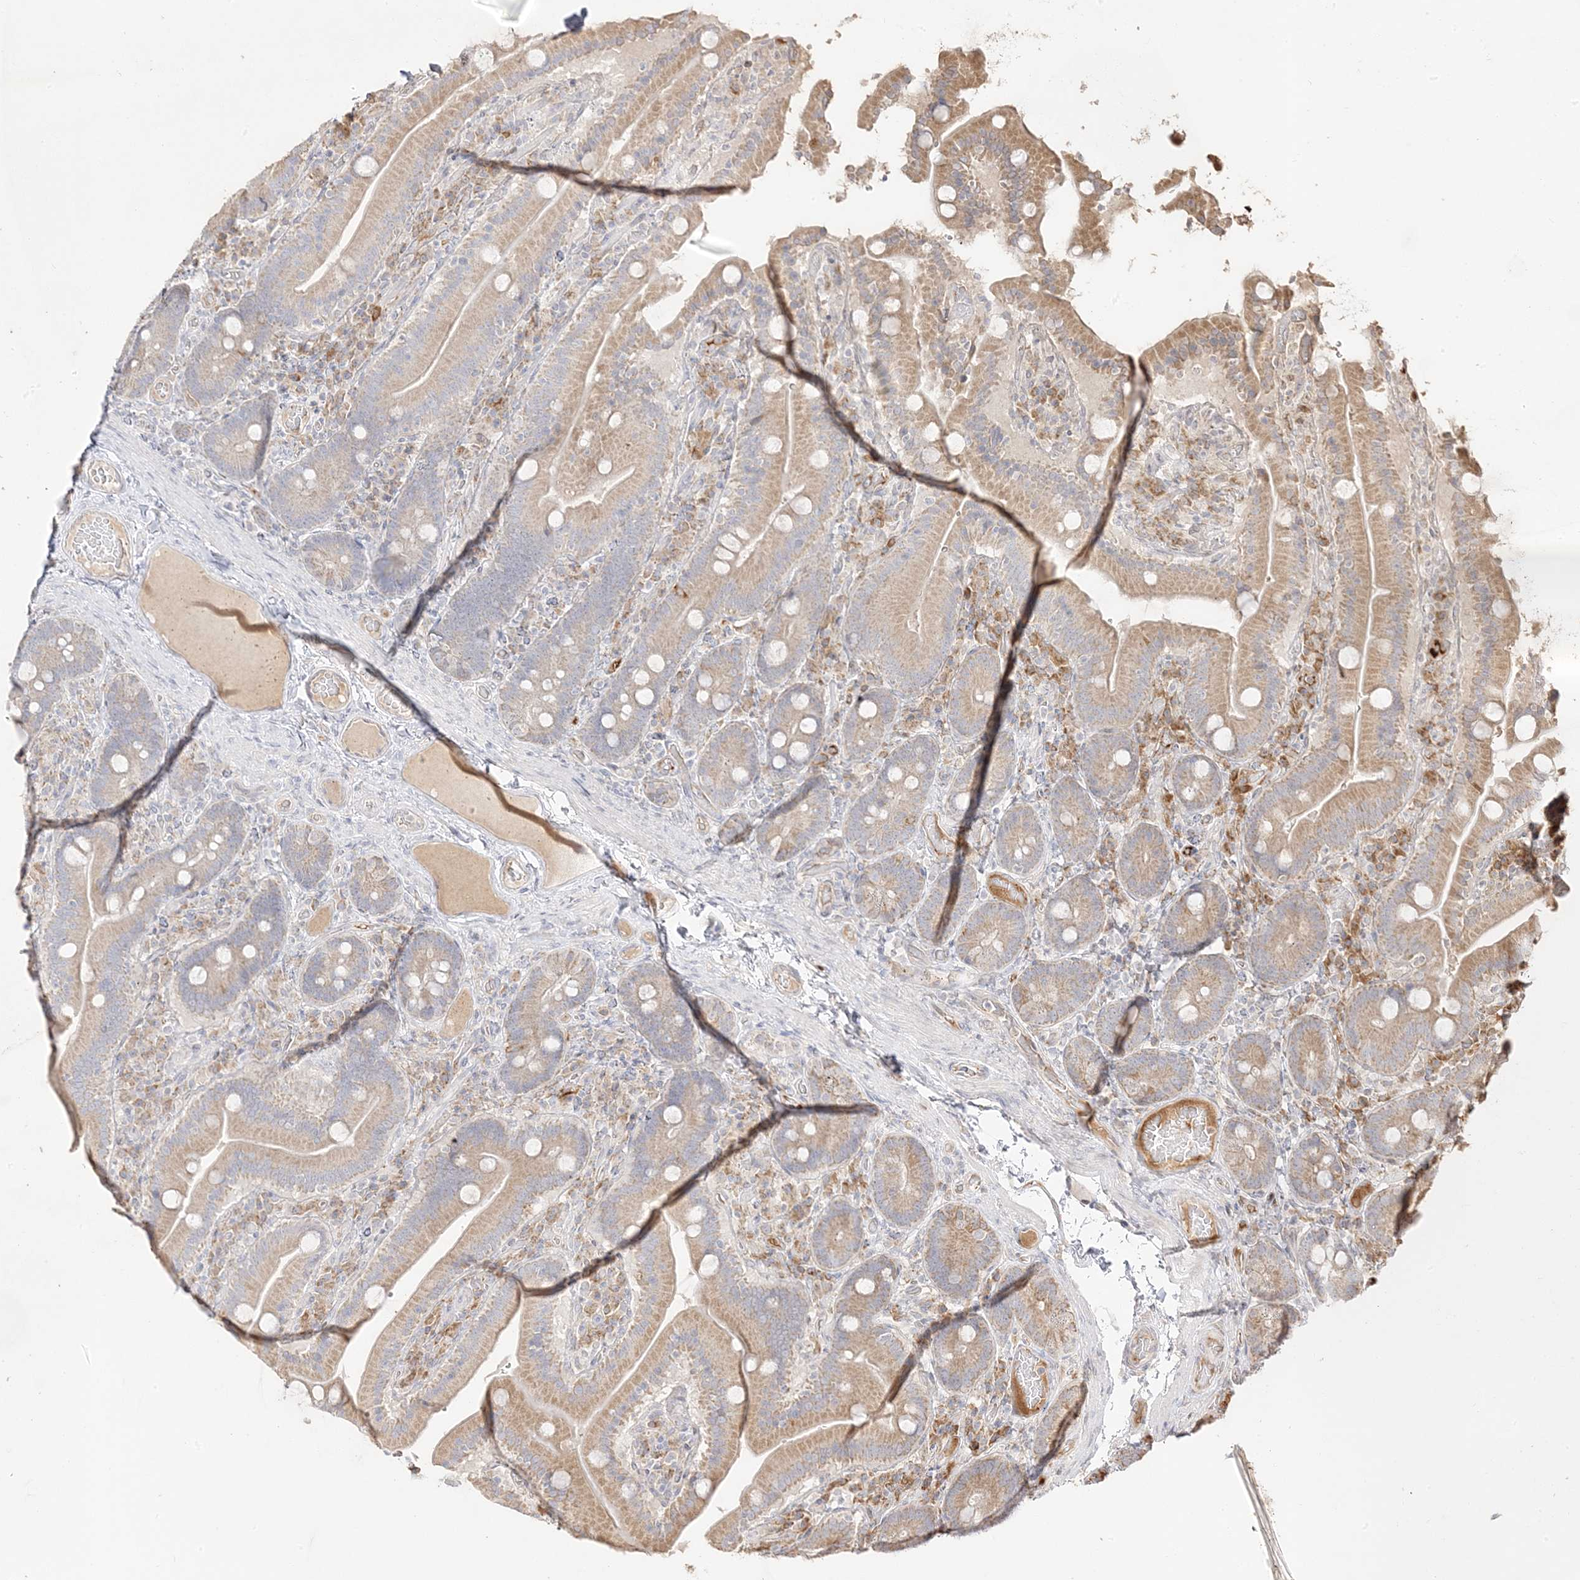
{"staining": {"intensity": "weak", "quantity": "25%-75%", "location": "cytoplasmic/membranous"}, "tissue": "duodenum", "cell_type": "Glandular cells", "image_type": "normal", "snomed": [{"axis": "morphology", "description": "Normal tissue, NOS"}, {"axis": "topography", "description": "Duodenum"}], "caption": "A histopathology image of human duodenum stained for a protein reveals weak cytoplasmic/membranous brown staining in glandular cells. (DAB (3,3'-diaminobenzidine) IHC, brown staining for protein, blue staining for nuclei).", "gene": "TRANK1", "patient": {"sex": "female", "age": 62}}